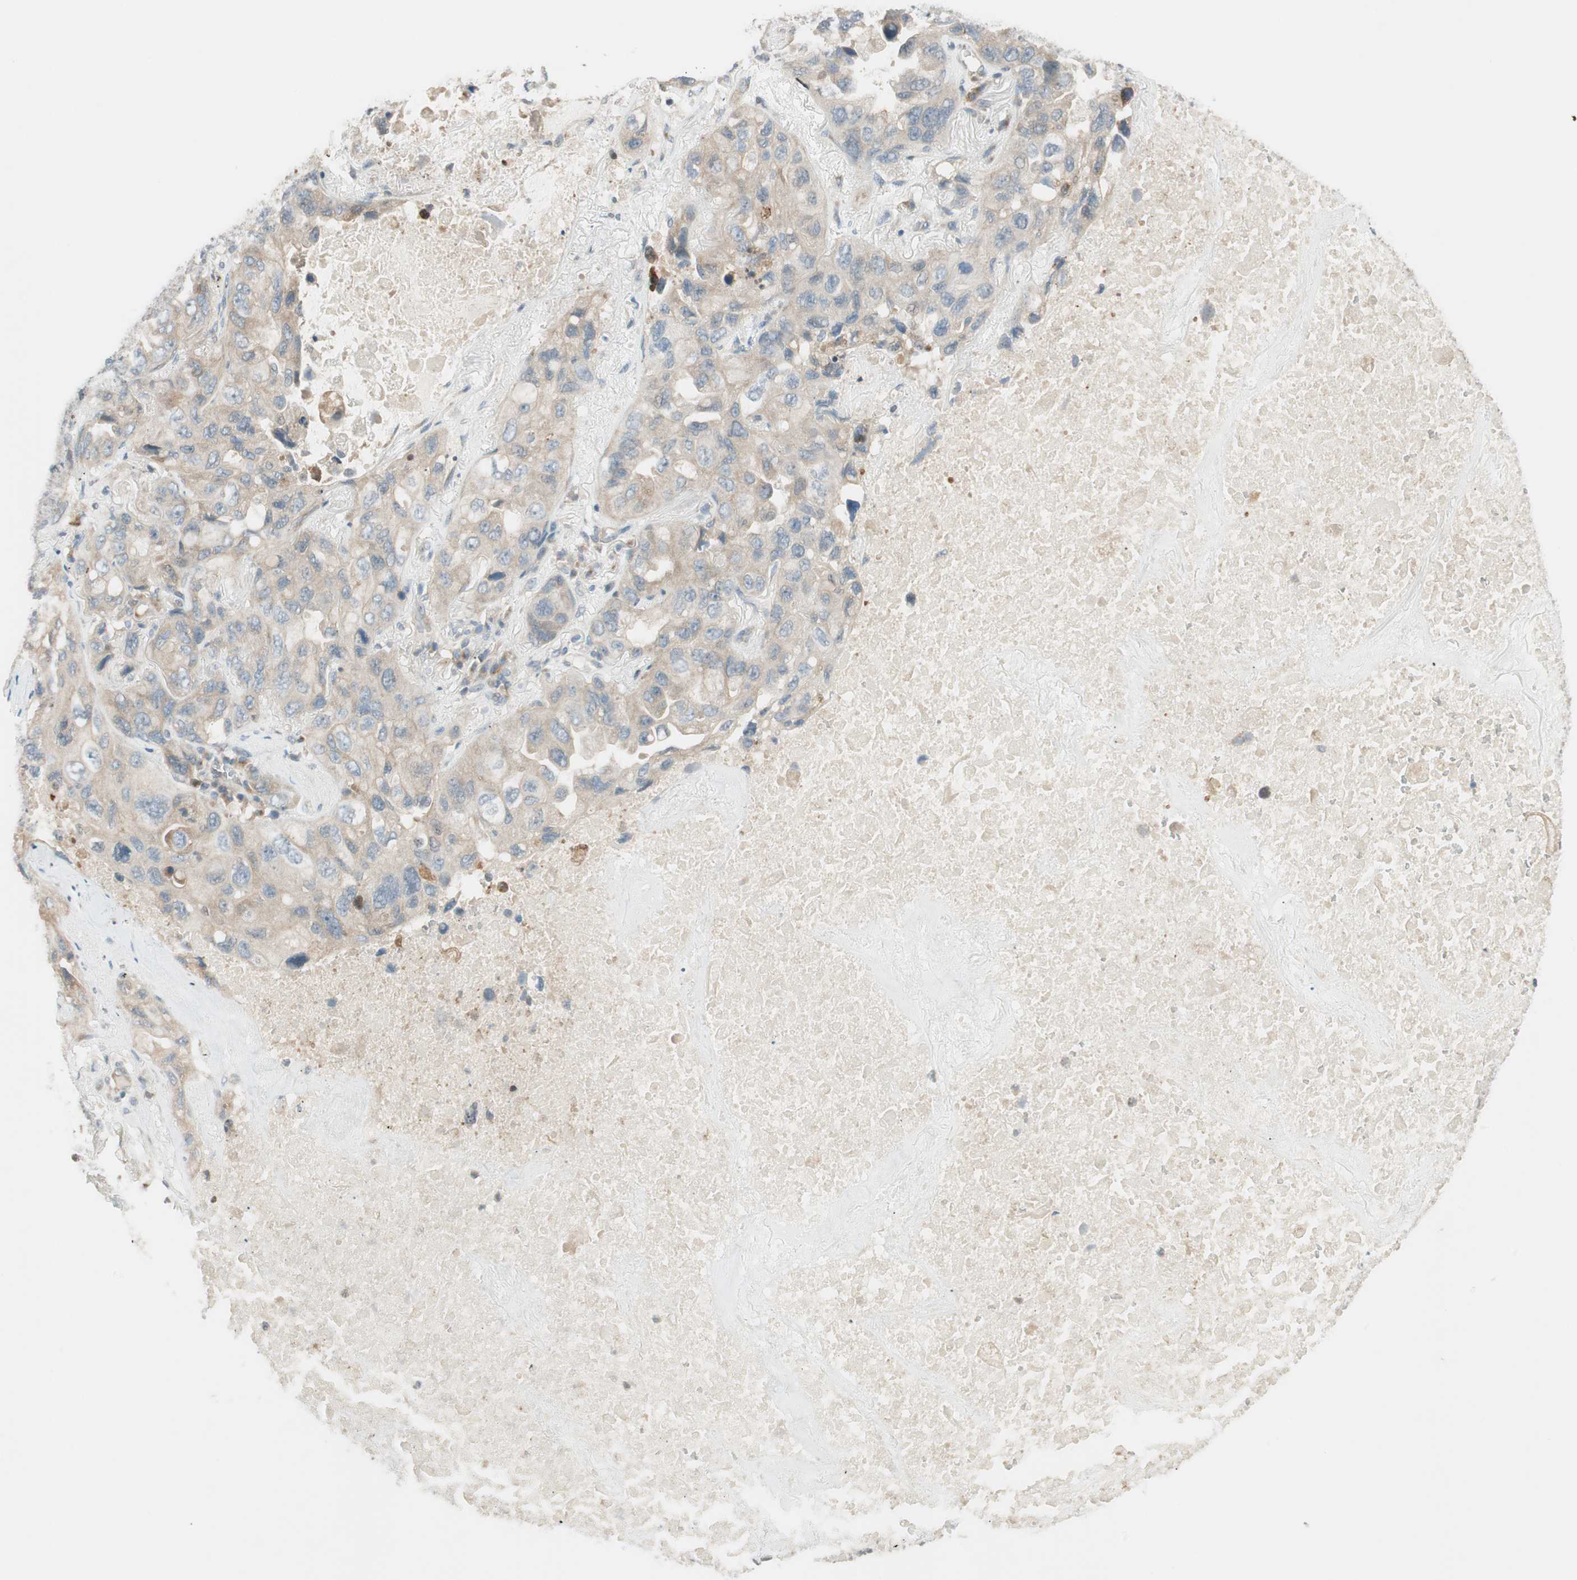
{"staining": {"intensity": "weak", "quantity": ">75%", "location": "cytoplasmic/membranous"}, "tissue": "lung cancer", "cell_type": "Tumor cells", "image_type": "cancer", "snomed": [{"axis": "morphology", "description": "Squamous cell carcinoma, NOS"}, {"axis": "topography", "description": "Lung"}], "caption": "Immunohistochemistry micrograph of neoplastic tissue: human lung cancer (squamous cell carcinoma) stained using IHC displays low levels of weak protein expression localized specifically in the cytoplasmic/membranous of tumor cells, appearing as a cytoplasmic/membranous brown color.", "gene": "CGRRF1", "patient": {"sex": "female", "age": 73}}